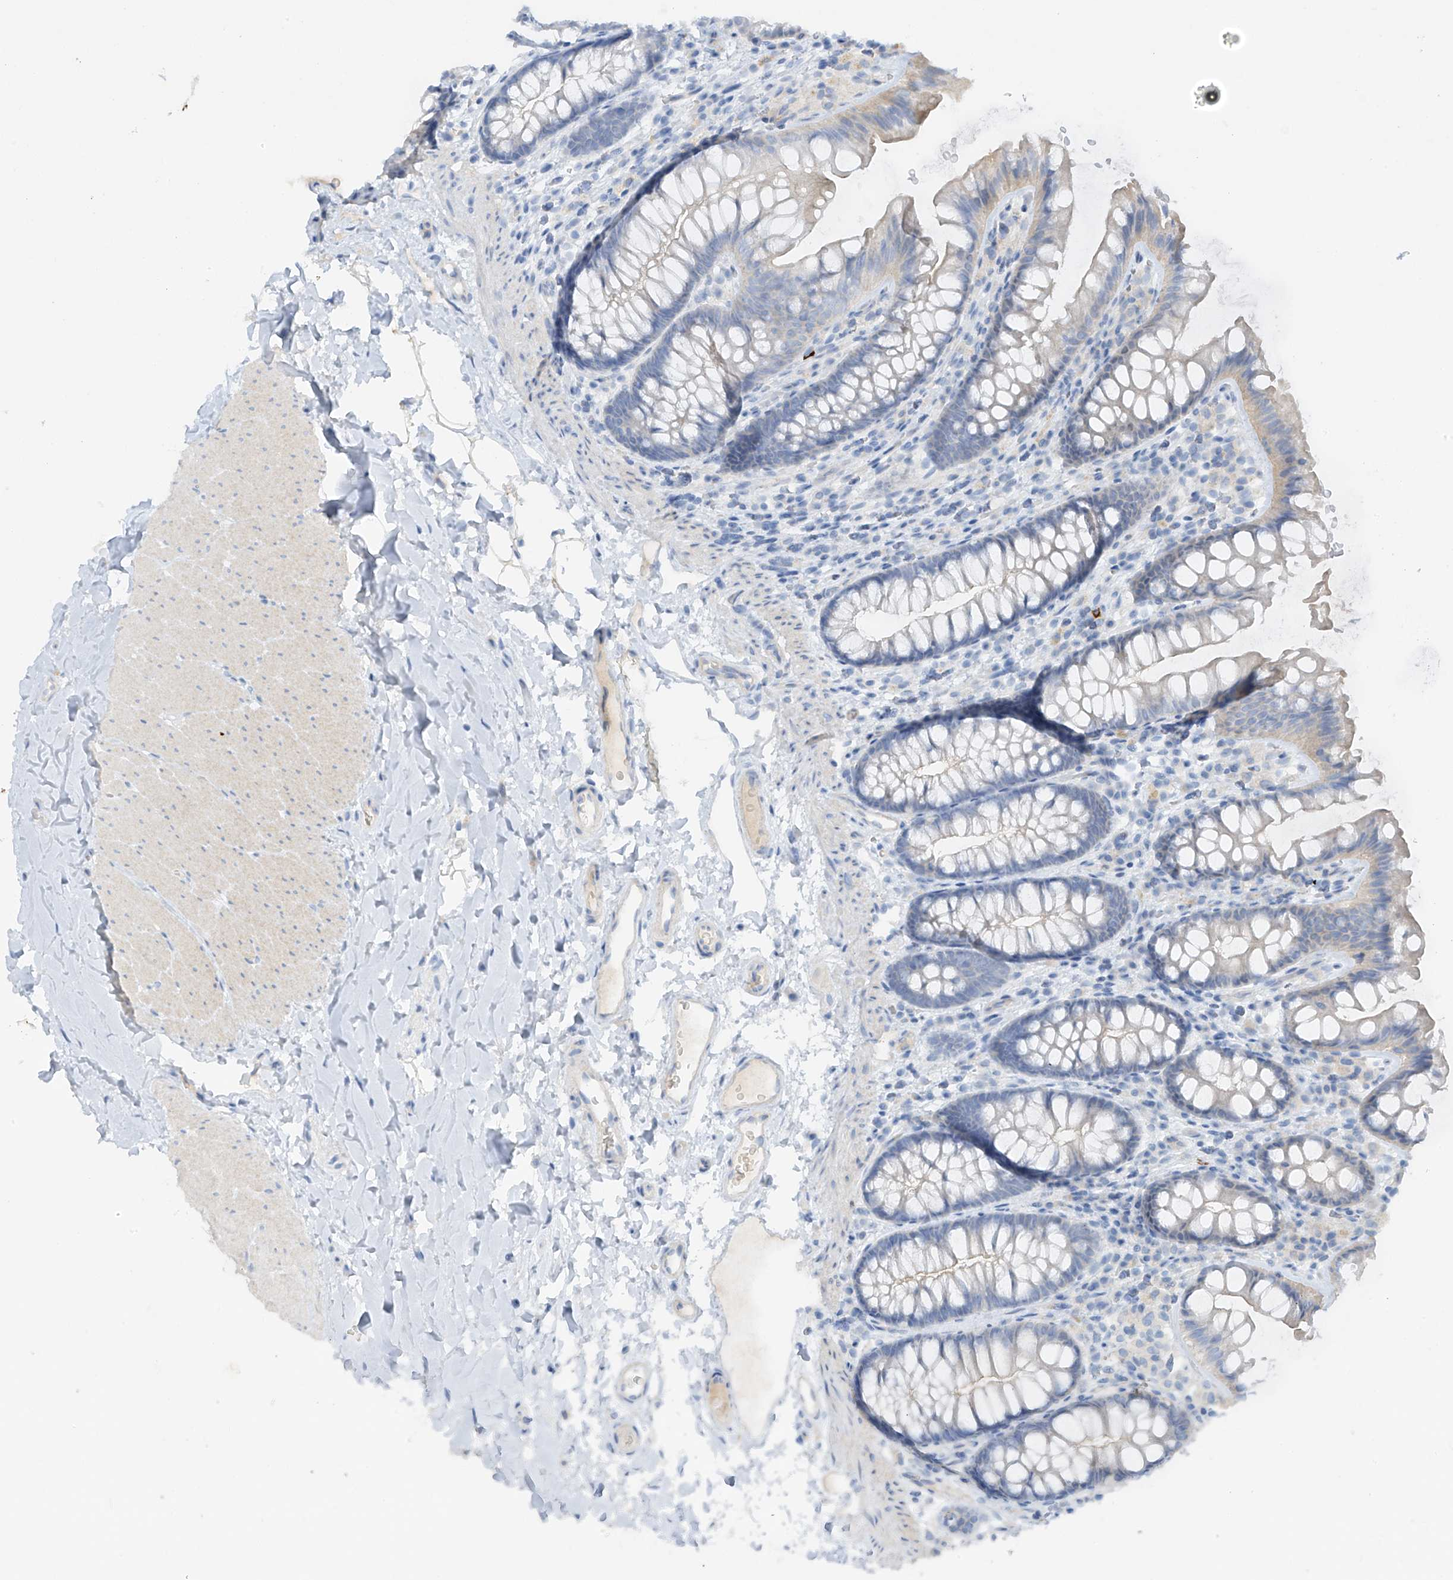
{"staining": {"intensity": "negative", "quantity": "none", "location": "none"}, "tissue": "colon", "cell_type": "Endothelial cells", "image_type": "normal", "snomed": [{"axis": "morphology", "description": "Normal tissue, NOS"}, {"axis": "topography", "description": "Colon"}], "caption": "The photomicrograph reveals no significant expression in endothelial cells of colon. The staining was performed using DAB to visualize the protein expression in brown, while the nuclei were stained in blue with hematoxylin (Magnification: 20x).", "gene": "PRSS12", "patient": {"sex": "female", "age": 62}}